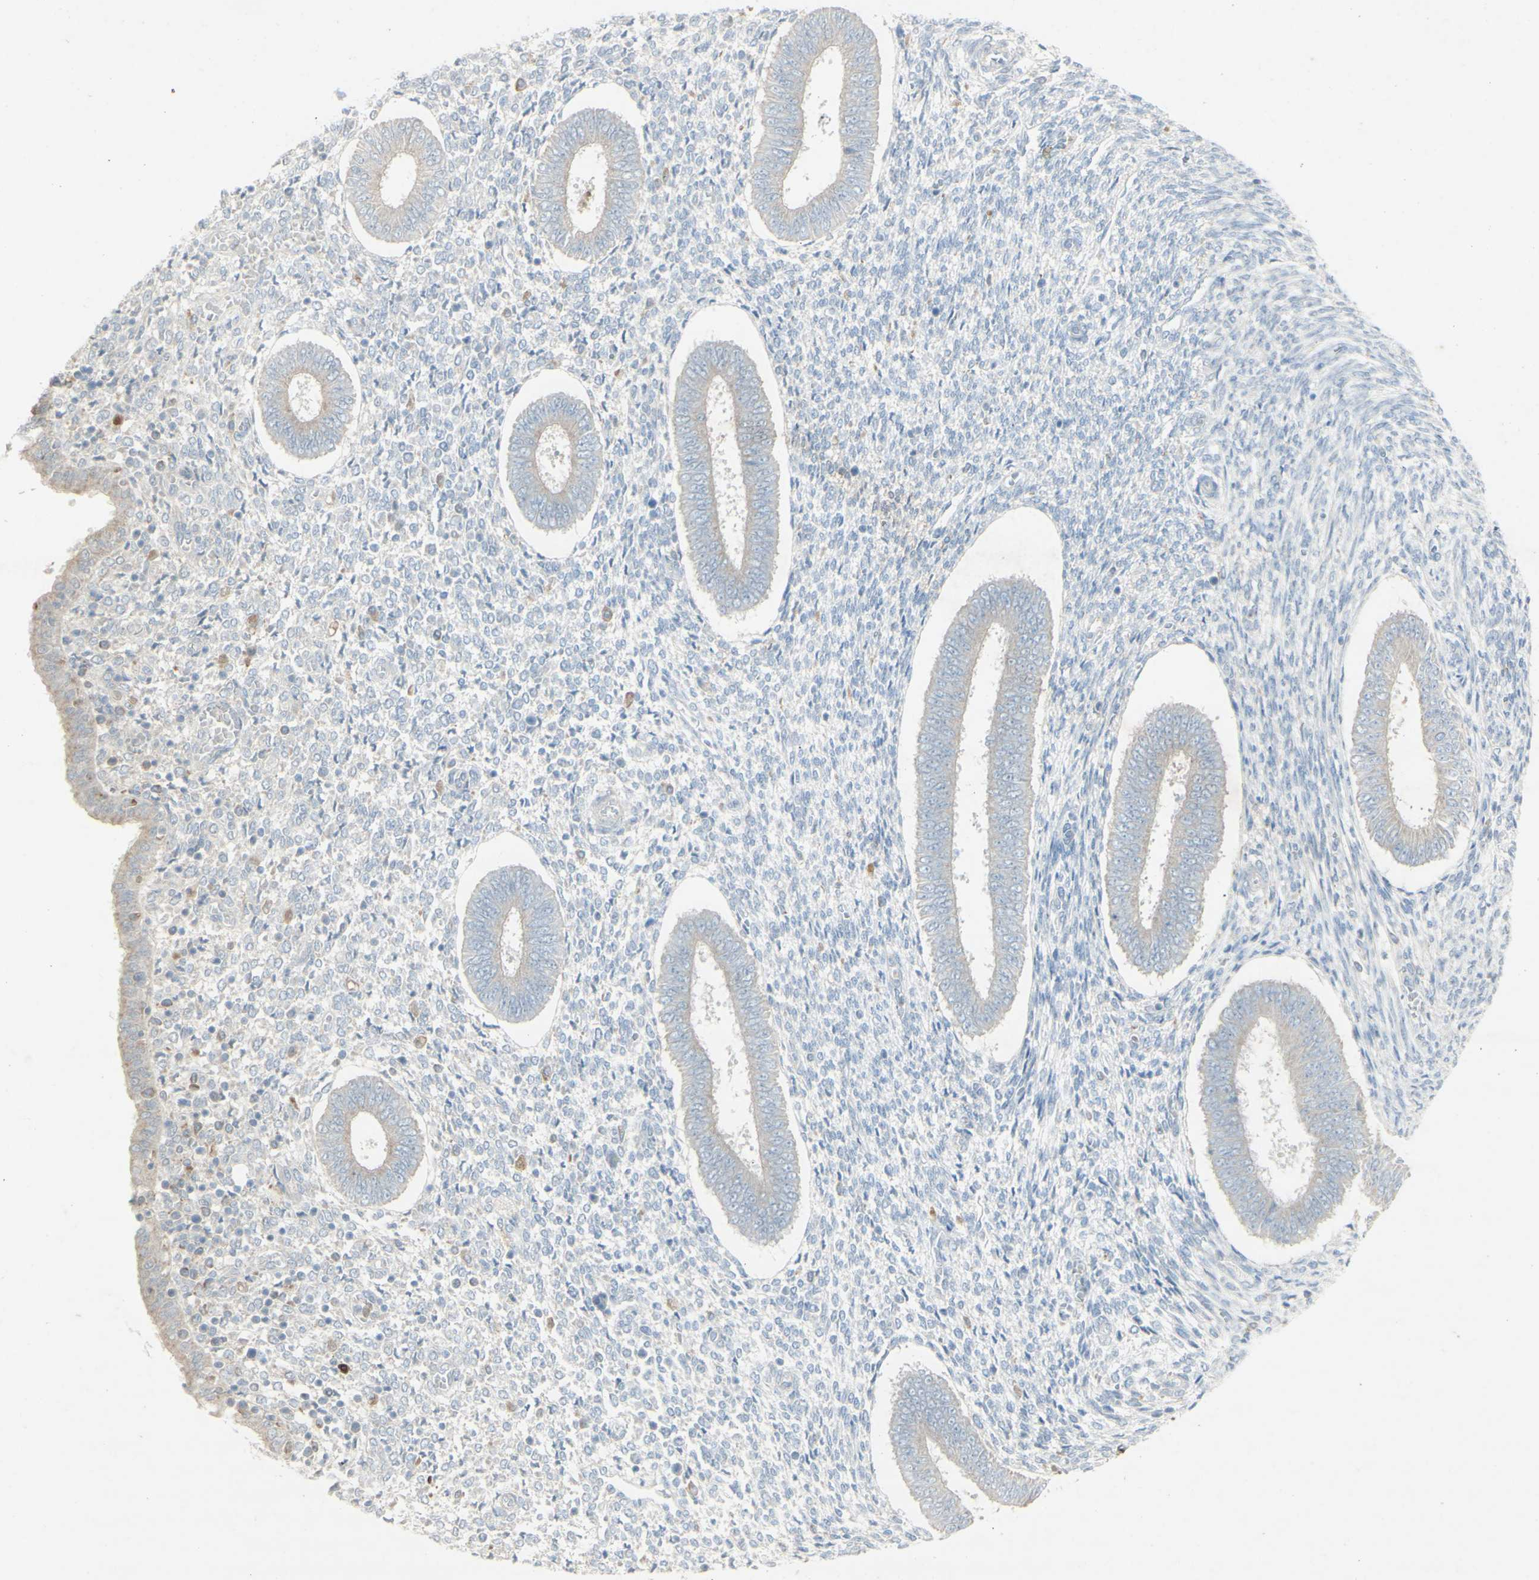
{"staining": {"intensity": "weak", "quantity": "<25%", "location": "cytoplasmic/membranous"}, "tissue": "endometrium", "cell_type": "Cells in endometrial stroma", "image_type": "normal", "snomed": [{"axis": "morphology", "description": "Normal tissue, NOS"}, {"axis": "topography", "description": "Endometrium"}], "caption": "This is an immunohistochemistry photomicrograph of normal endometrium. There is no staining in cells in endometrial stroma.", "gene": "ATP6V1B1", "patient": {"sex": "female", "age": 35}}